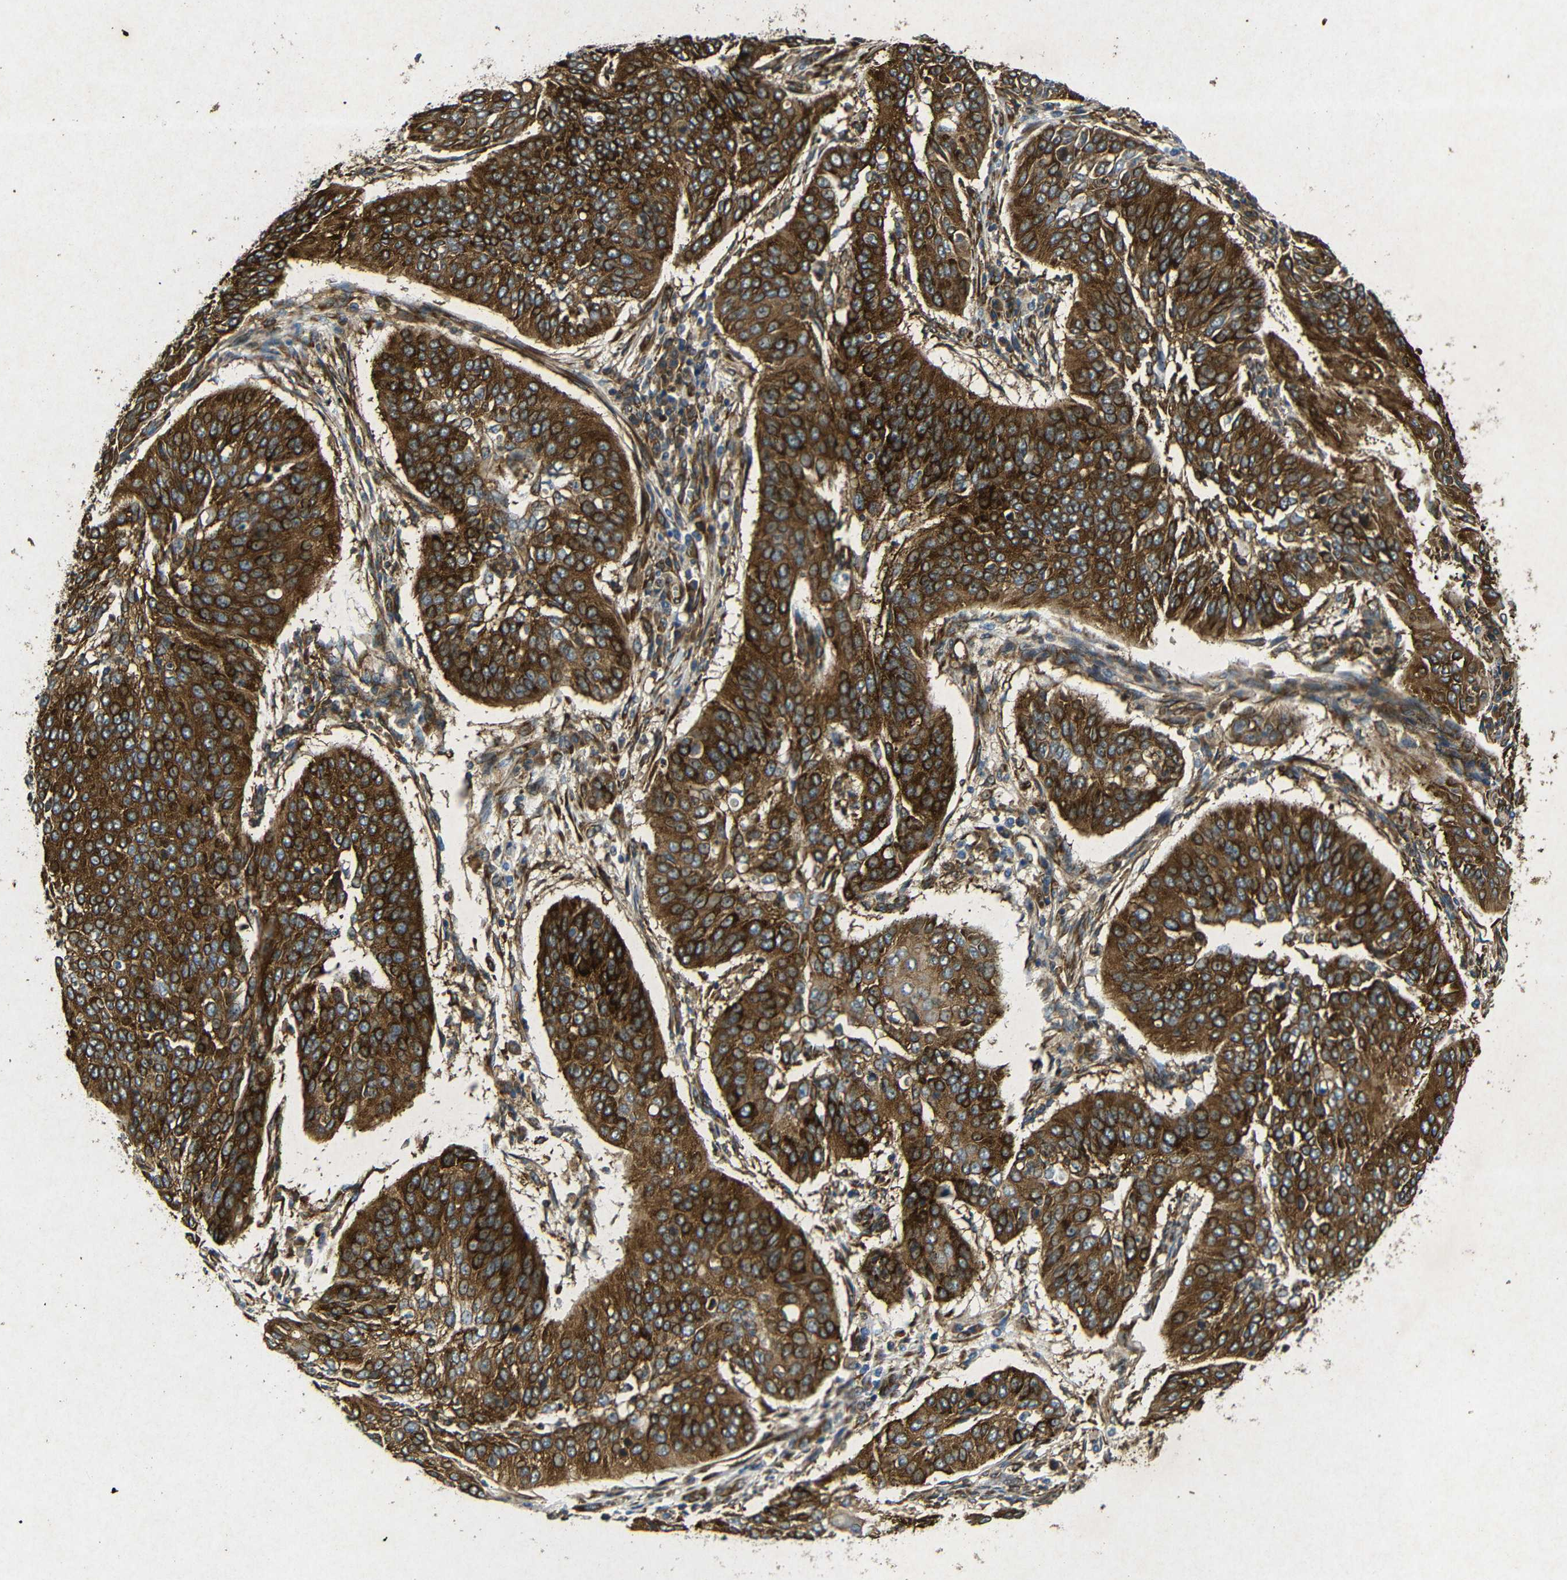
{"staining": {"intensity": "strong", "quantity": ">75%", "location": "cytoplasmic/membranous"}, "tissue": "cervical cancer", "cell_type": "Tumor cells", "image_type": "cancer", "snomed": [{"axis": "morphology", "description": "Normal tissue, NOS"}, {"axis": "morphology", "description": "Squamous cell carcinoma, NOS"}, {"axis": "topography", "description": "Cervix"}], "caption": "Immunohistochemical staining of cervical squamous cell carcinoma demonstrates high levels of strong cytoplasmic/membranous protein staining in approximately >75% of tumor cells. The protein of interest is stained brown, and the nuclei are stained in blue (DAB (3,3'-diaminobenzidine) IHC with brightfield microscopy, high magnification).", "gene": "BTF3", "patient": {"sex": "female", "age": 39}}